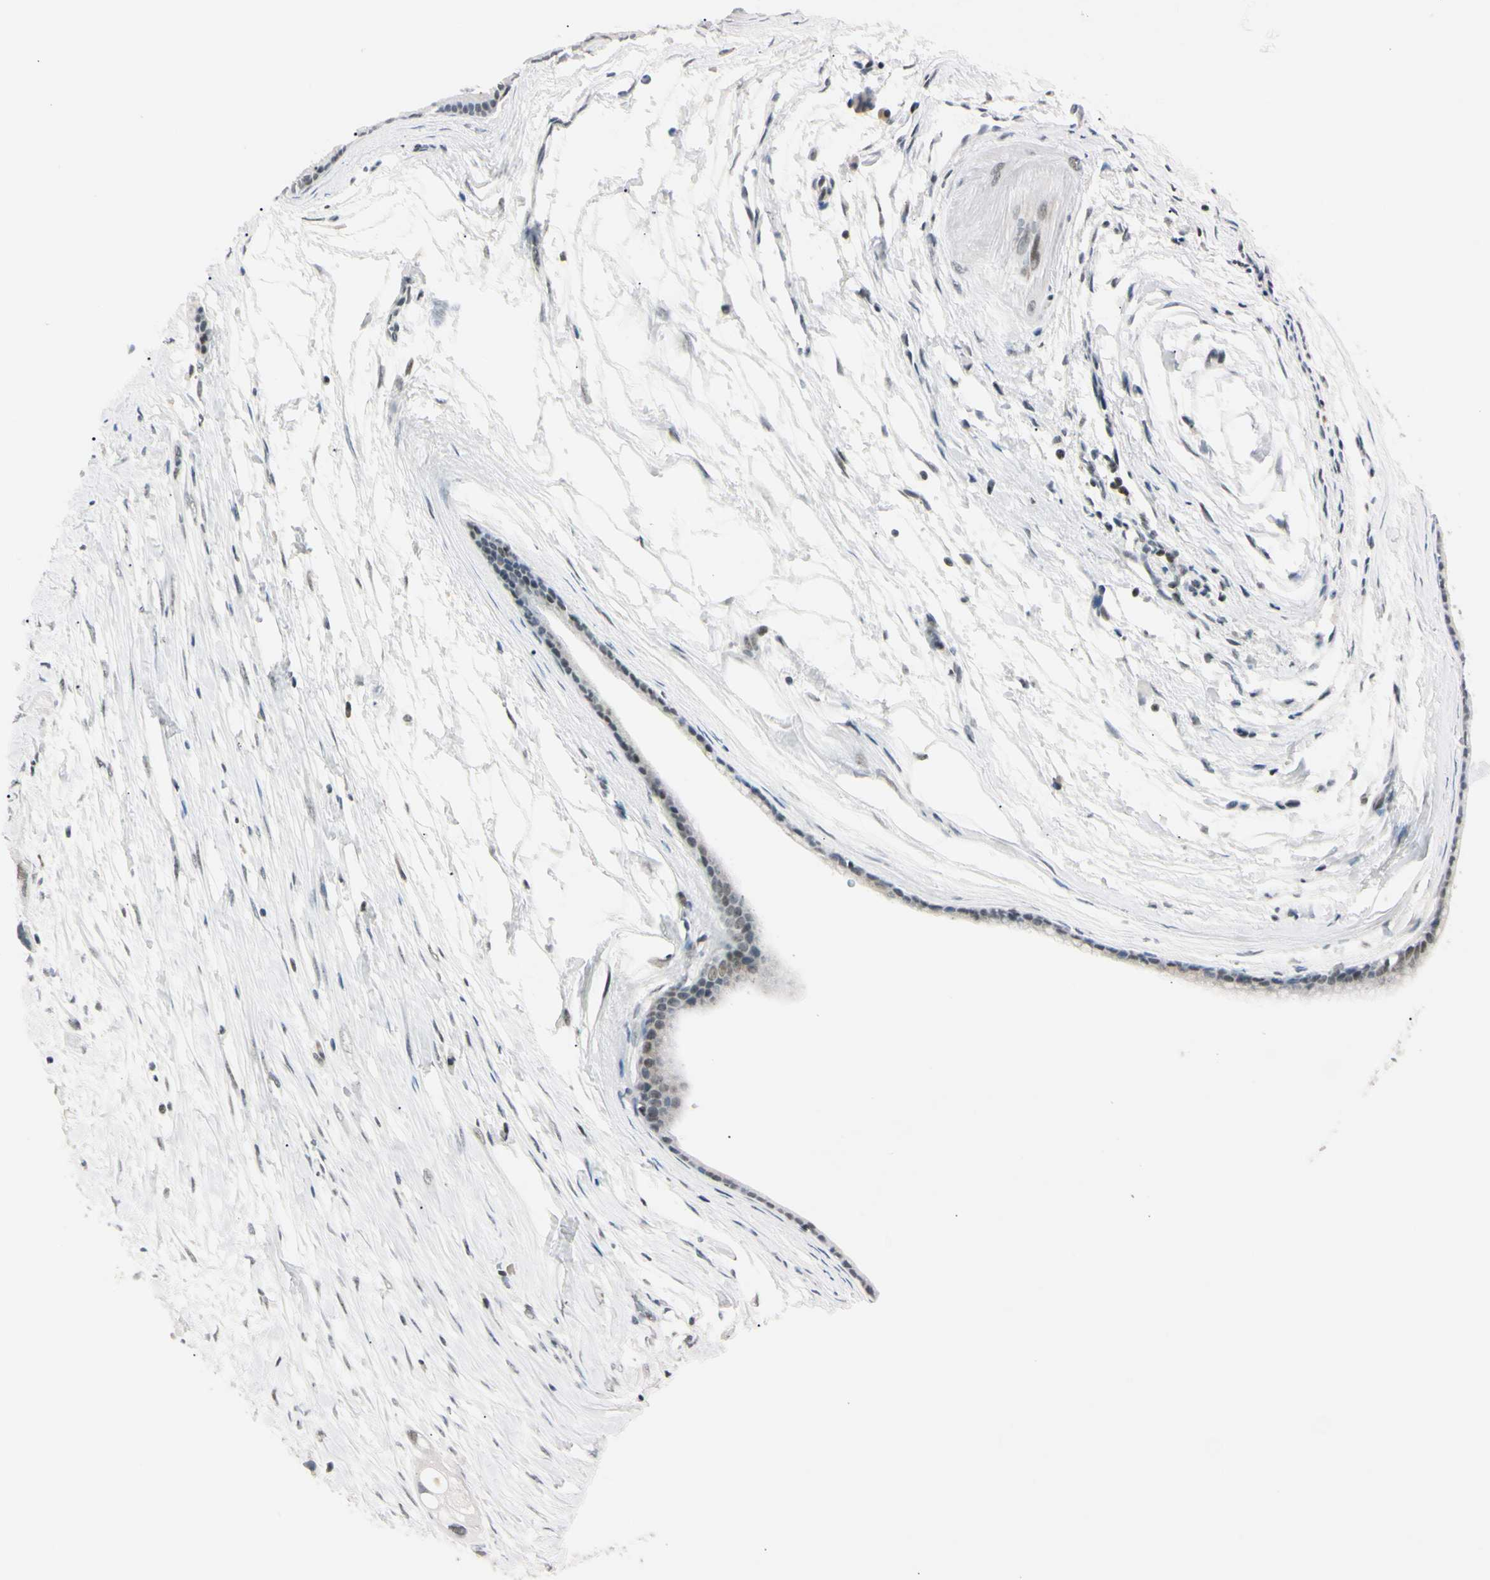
{"staining": {"intensity": "moderate", "quantity": "25%-75%", "location": "nuclear"}, "tissue": "pancreatic cancer", "cell_type": "Tumor cells", "image_type": "cancer", "snomed": [{"axis": "morphology", "description": "Adenocarcinoma, NOS"}, {"axis": "topography", "description": "Pancreas"}], "caption": "Adenocarcinoma (pancreatic) stained with a protein marker exhibits moderate staining in tumor cells.", "gene": "C1orf174", "patient": {"sex": "female", "age": 77}}